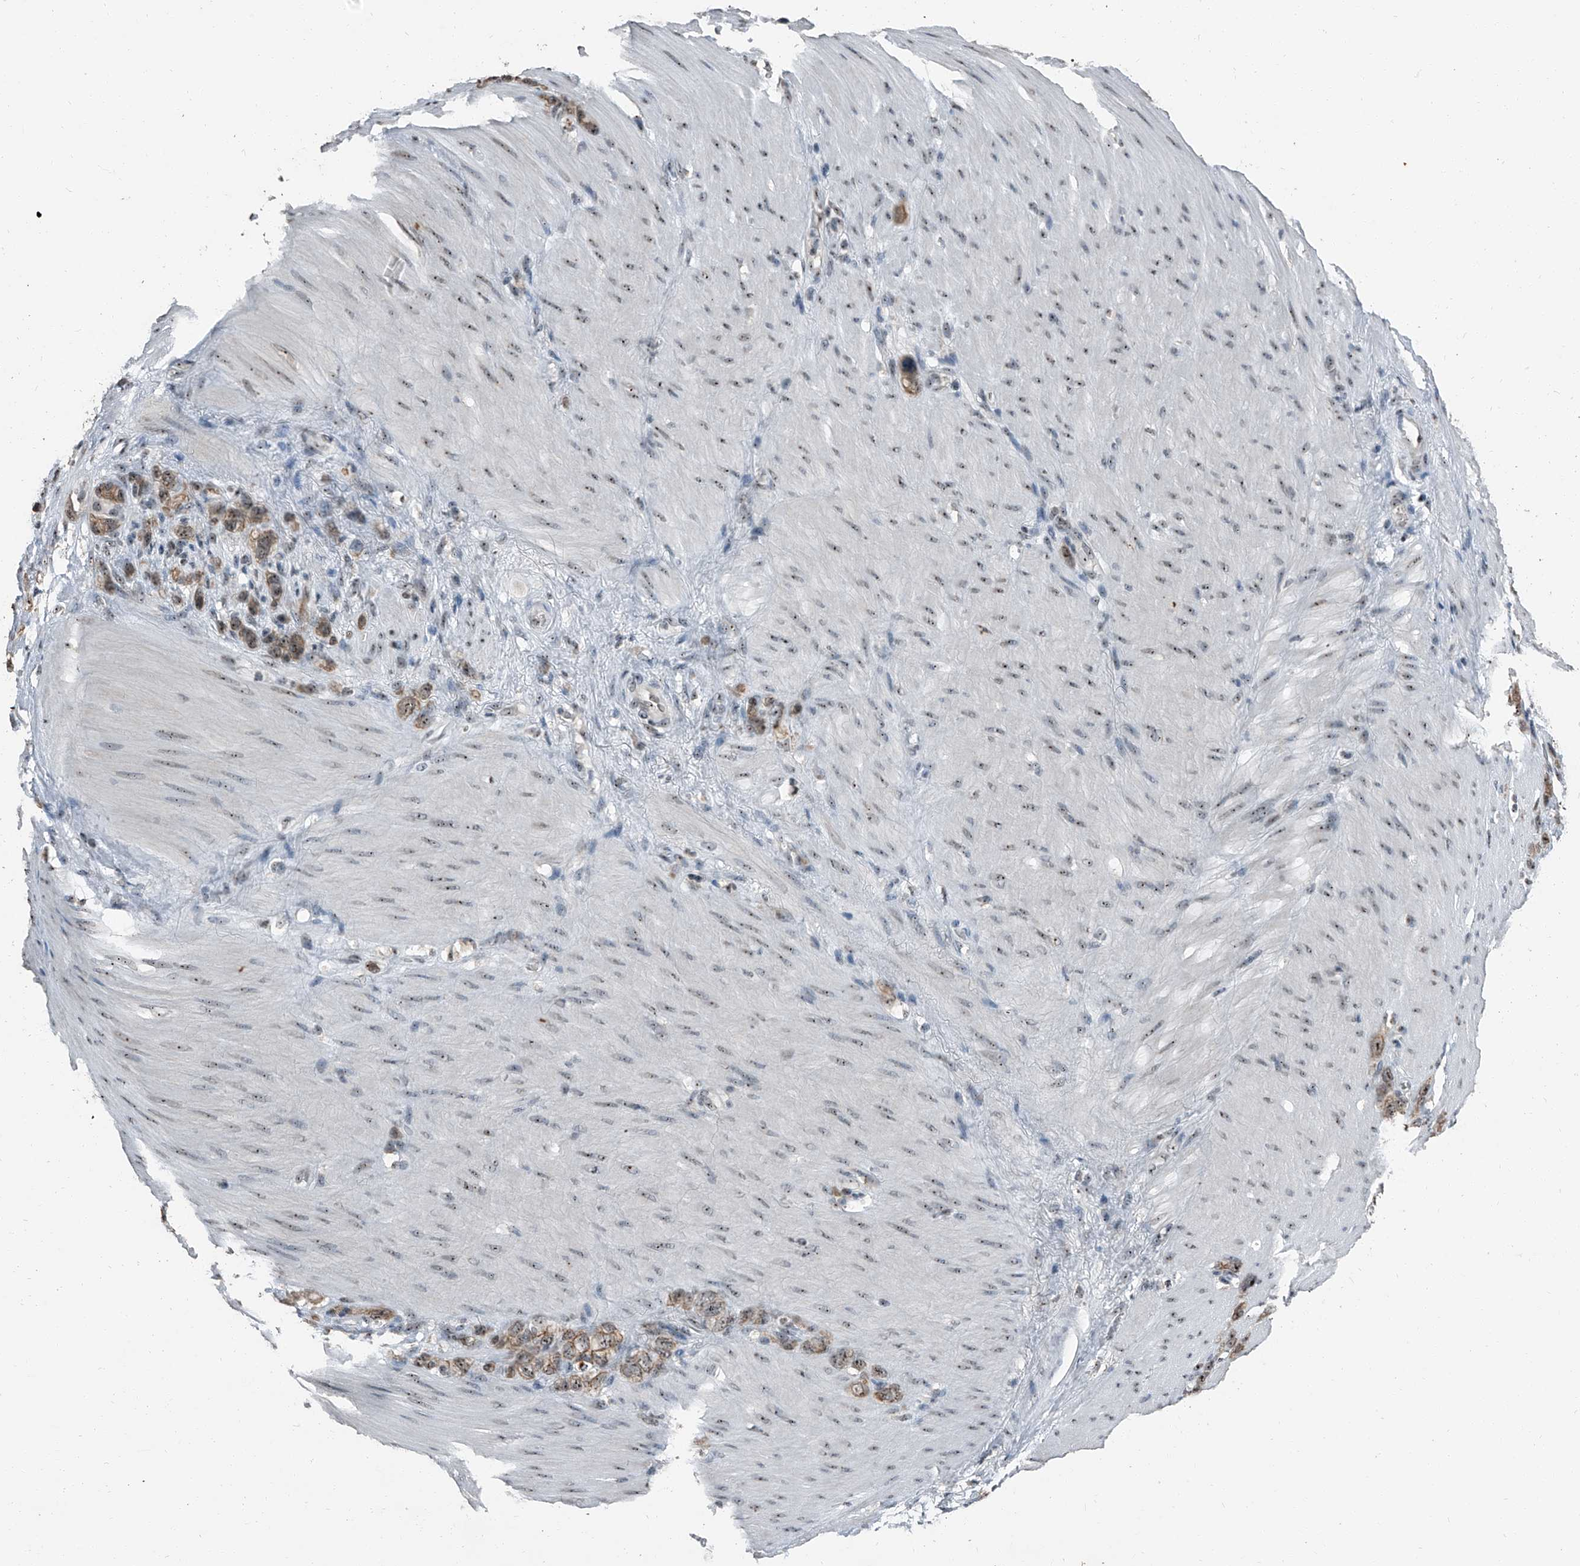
{"staining": {"intensity": "moderate", "quantity": ">75%", "location": "cytoplasmic/membranous,nuclear"}, "tissue": "stomach cancer", "cell_type": "Tumor cells", "image_type": "cancer", "snomed": [{"axis": "morphology", "description": "Normal tissue, NOS"}, {"axis": "morphology", "description": "Adenocarcinoma, NOS"}, {"axis": "morphology", "description": "Adenocarcinoma, High grade"}, {"axis": "topography", "description": "Stomach, upper"}, {"axis": "topography", "description": "Stomach"}], "caption": "Approximately >75% of tumor cells in high-grade adenocarcinoma (stomach) display moderate cytoplasmic/membranous and nuclear protein staining as visualized by brown immunohistochemical staining.", "gene": "TCOF1", "patient": {"sex": "female", "age": 65}}